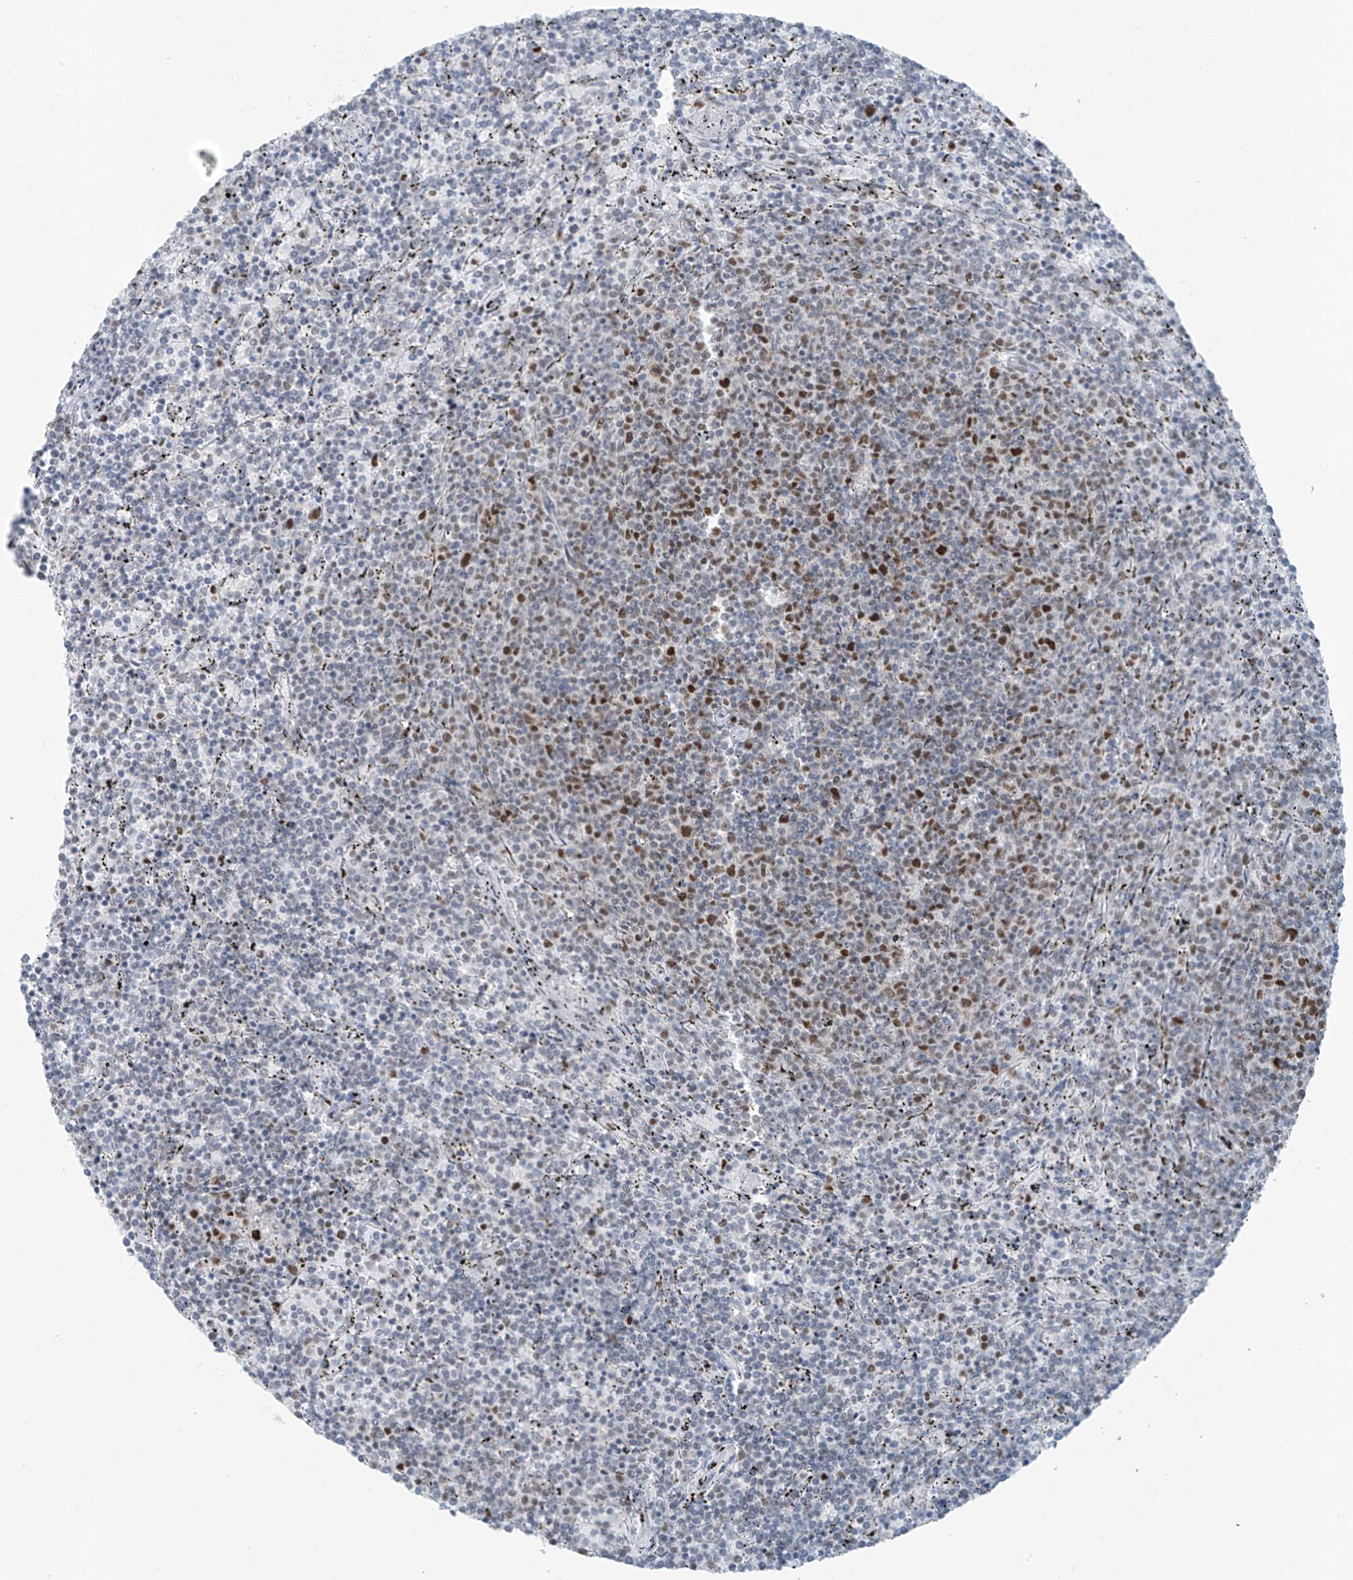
{"staining": {"intensity": "moderate", "quantity": "<25%", "location": "nuclear"}, "tissue": "lymphoma", "cell_type": "Tumor cells", "image_type": "cancer", "snomed": [{"axis": "morphology", "description": "Malignant lymphoma, non-Hodgkin's type, Low grade"}, {"axis": "topography", "description": "Spleen"}], "caption": "The micrograph reveals a brown stain indicating the presence of a protein in the nuclear of tumor cells in malignant lymphoma, non-Hodgkin's type (low-grade). The protein of interest is stained brown, and the nuclei are stained in blue (DAB (3,3'-diaminobenzidine) IHC with brightfield microscopy, high magnification).", "gene": "WRNIP1", "patient": {"sex": "female", "age": 50}}